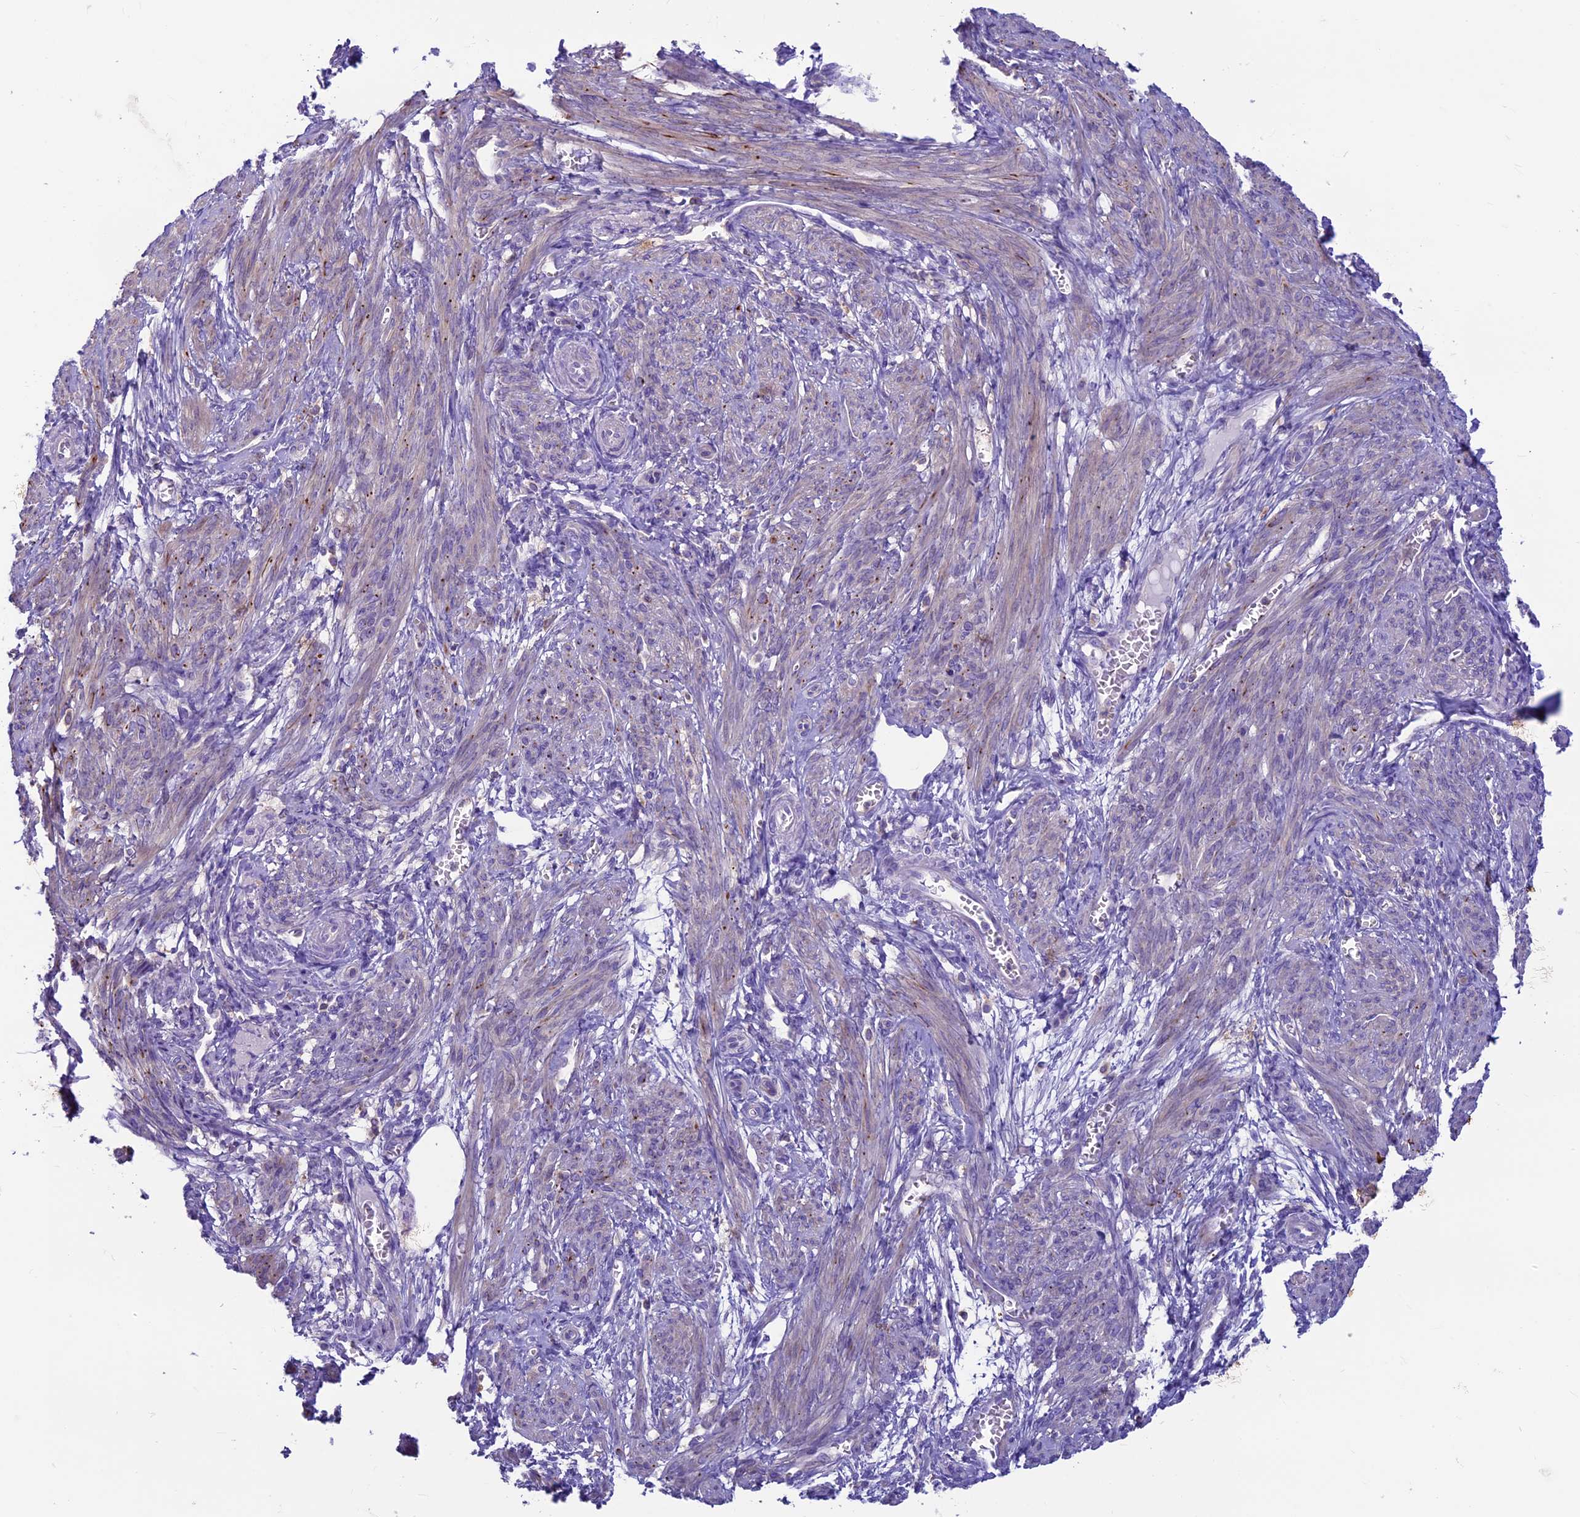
{"staining": {"intensity": "moderate", "quantity": "<25%", "location": "cytoplasmic/membranous"}, "tissue": "smooth muscle", "cell_type": "Smooth muscle cells", "image_type": "normal", "snomed": [{"axis": "morphology", "description": "Normal tissue, NOS"}, {"axis": "topography", "description": "Smooth muscle"}], "caption": "A high-resolution photomicrograph shows IHC staining of unremarkable smooth muscle, which demonstrates moderate cytoplasmic/membranous positivity in about <25% of smooth muscle cells.", "gene": "CDAN1", "patient": {"sex": "female", "age": 39}}